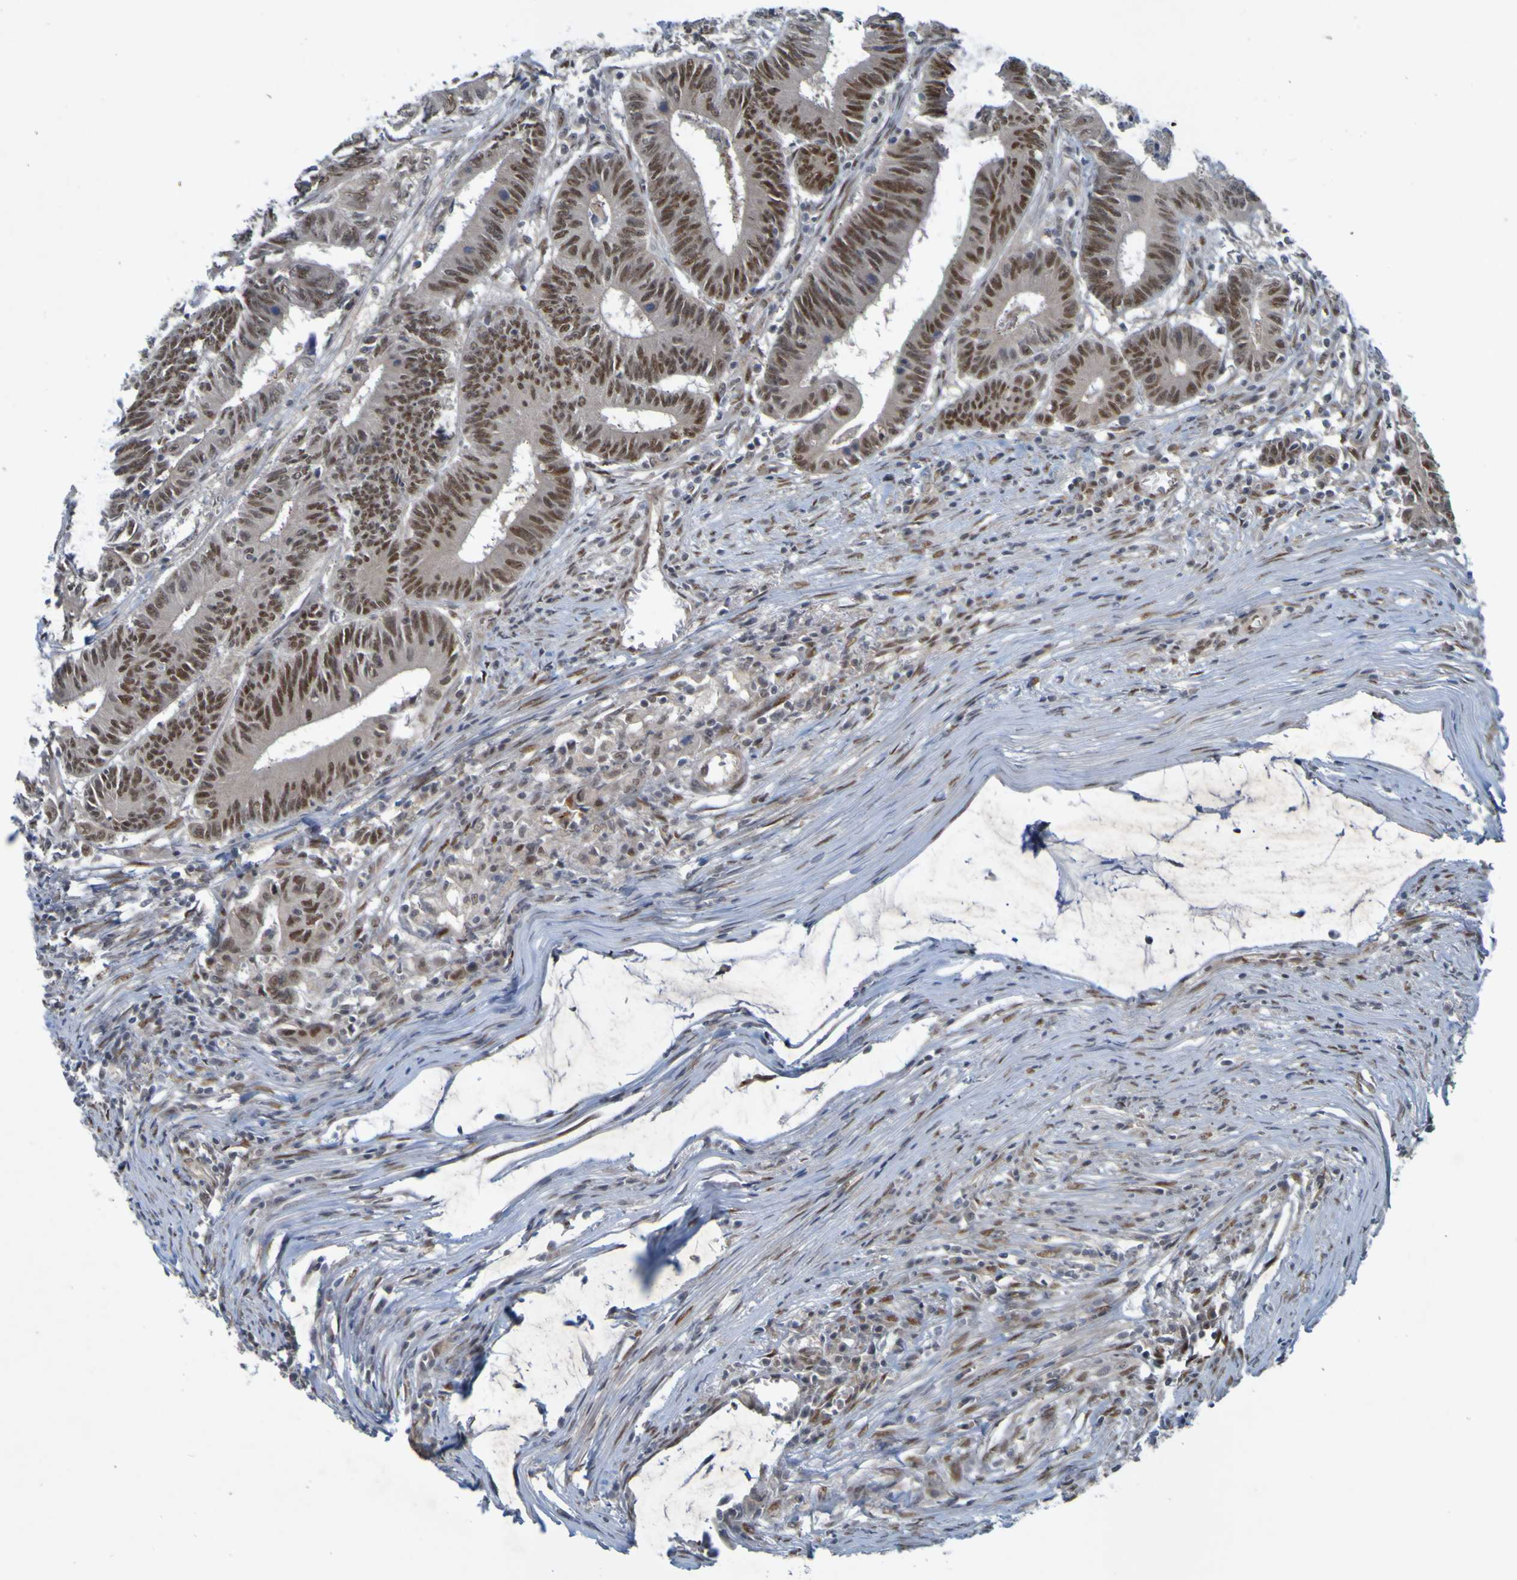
{"staining": {"intensity": "moderate", "quantity": ">75%", "location": "nuclear"}, "tissue": "colorectal cancer", "cell_type": "Tumor cells", "image_type": "cancer", "snomed": [{"axis": "morphology", "description": "Adenocarcinoma, NOS"}, {"axis": "topography", "description": "Colon"}], "caption": "Protein expression analysis of human colorectal cancer (adenocarcinoma) reveals moderate nuclear staining in about >75% of tumor cells. The staining was performed using DAB (3,3'-diaminobenzidine), with brown indicating positive protein expression. Nuclei are stained blue with hematoxylin.", "gene": "MCPH1", "patient": {"sex": "male", "age": 45}}